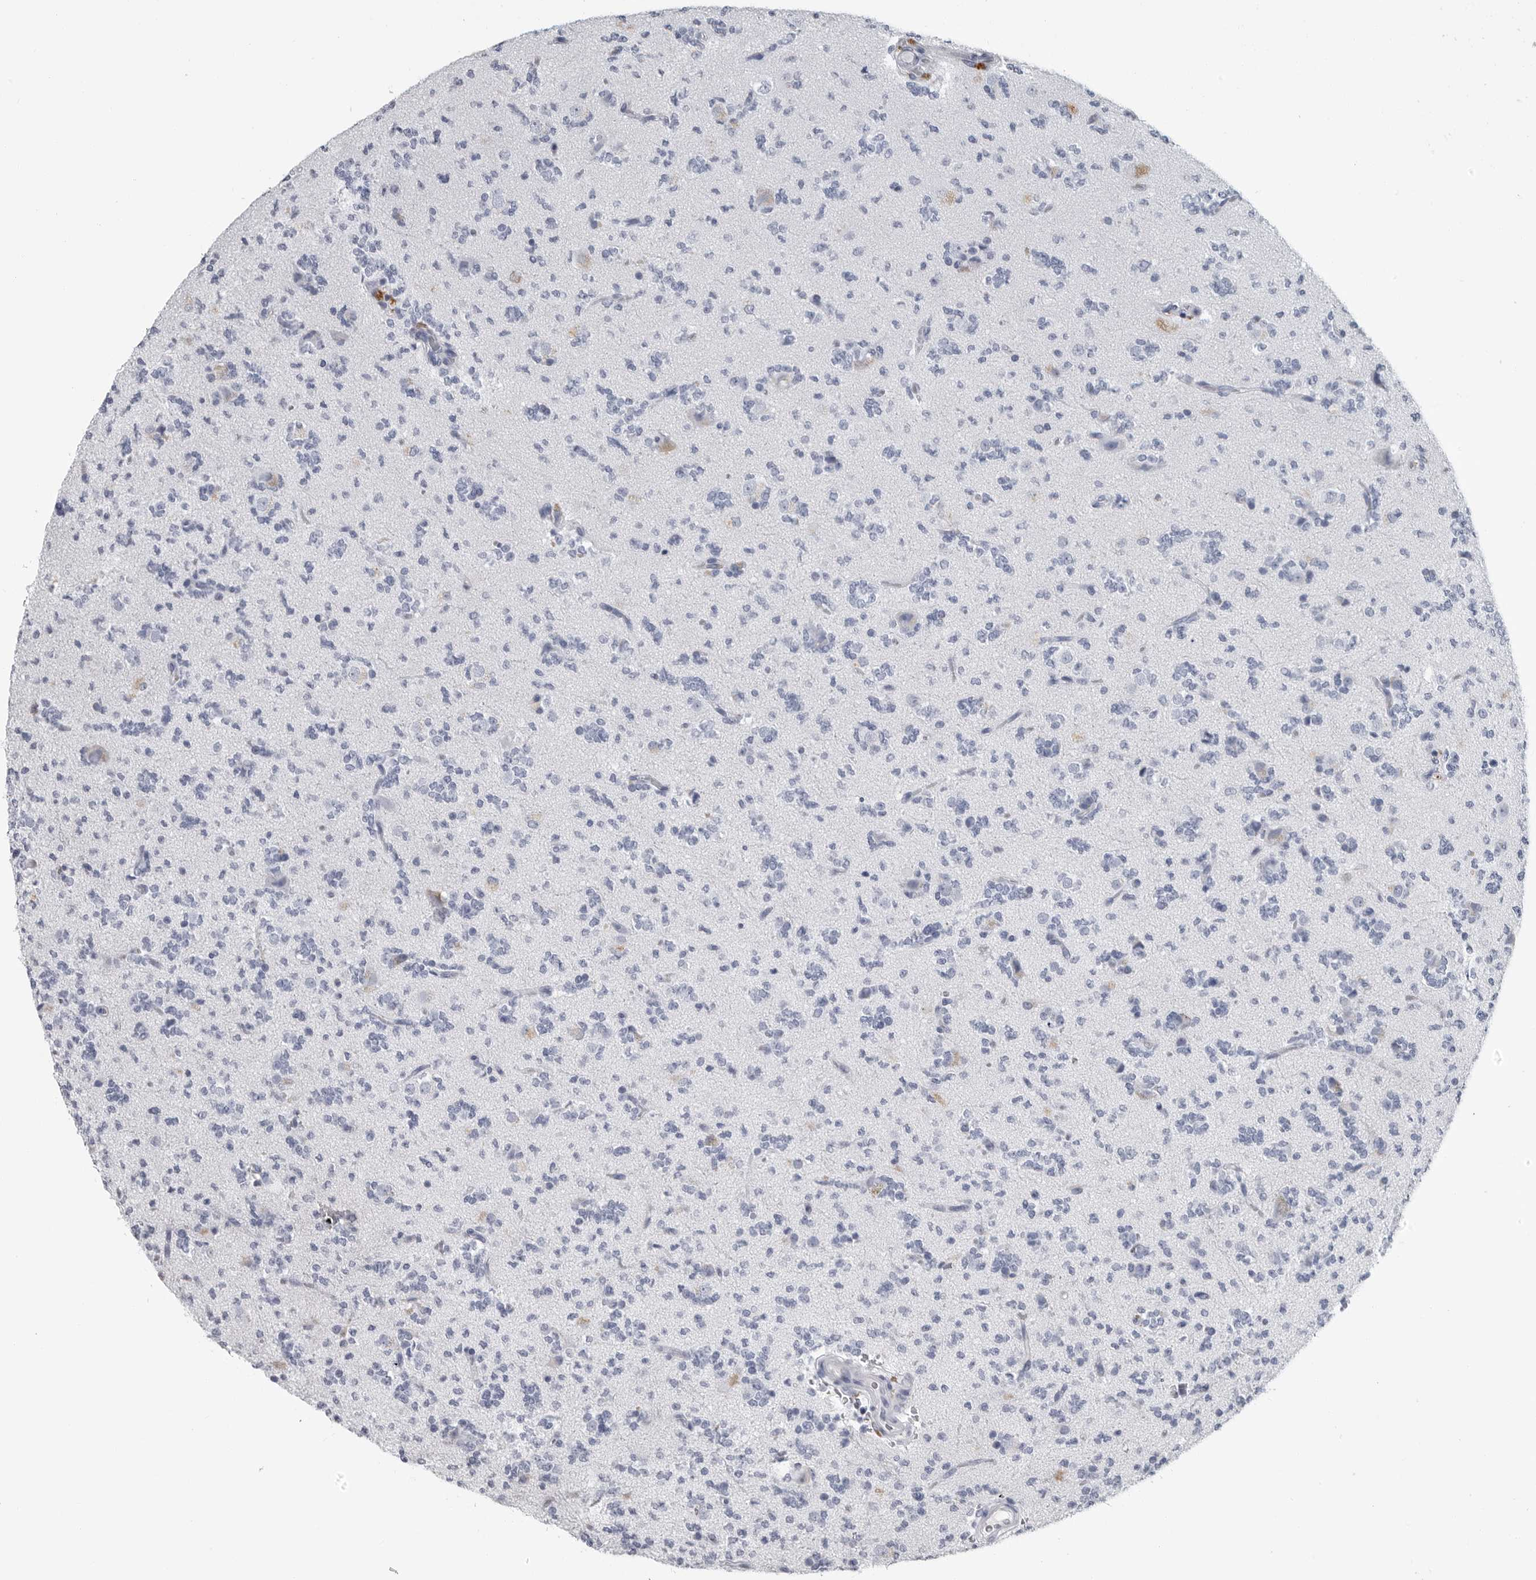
{"staining": {"intensity": "negative", "quantity": "none", "location": "none"}, "tissue": "glioma", "cell_type": "Tumor cells", "image_type": "cancer", "snomed": [{"axis": "morphology", "description": "Glioma, malignant, High grade"}, {"axis": "topography", "description": "Brain"}], "caption": "Tumor cells are negative for protein expression in human malignant glioma (high-grade).", "gene": "AMPD1", "patient": {"sex": "female", "age": 62}}